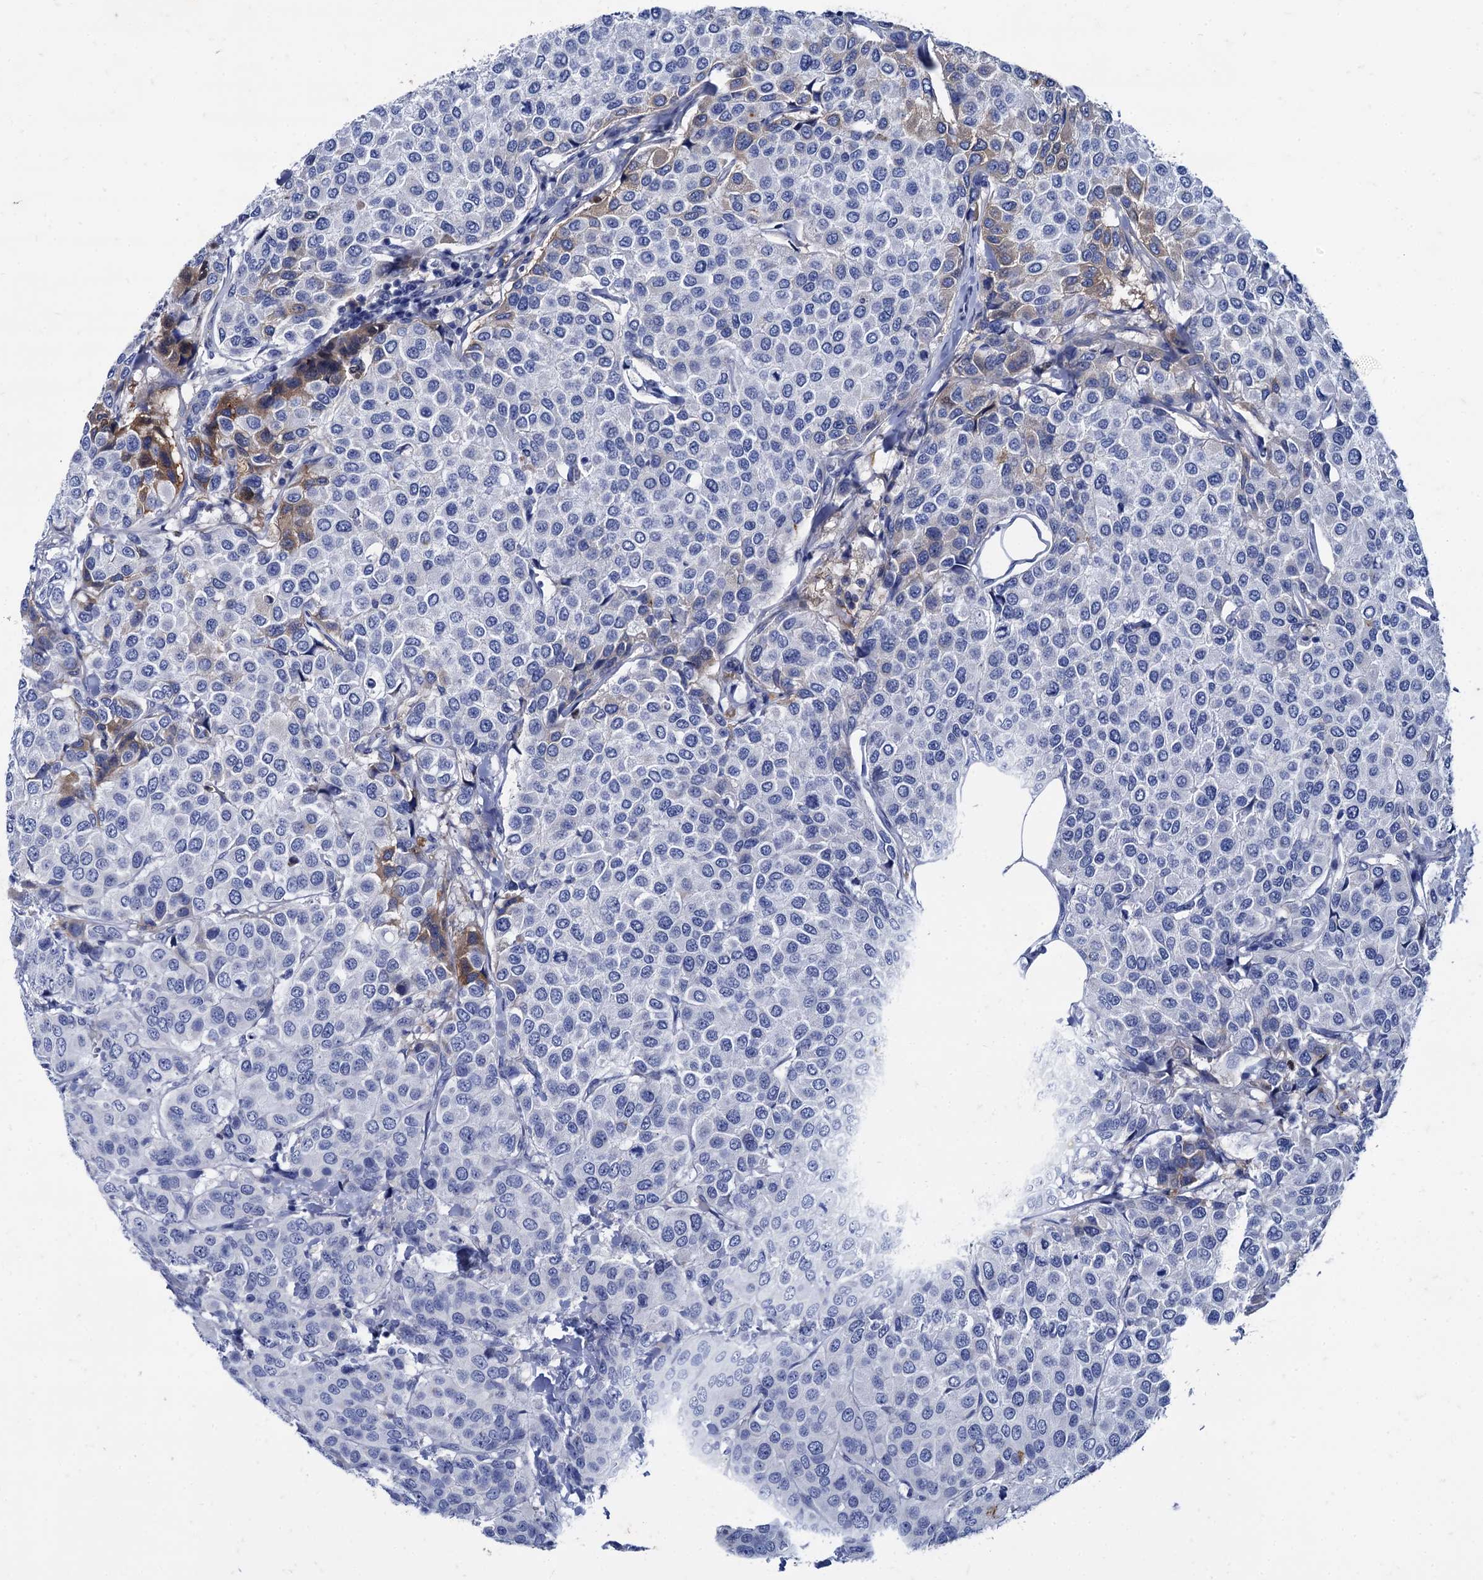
{"staining": {"intensity": "weak", "quantity": "<25%", "location": "cytoplasmic/membranous"}, "tissue": "breast cancer", "cell_type": "Tumor cells", "image_type": "cancer", "snomed": [{"axis": "morphology", "description": "Duct carcinoma"}, {"axis": "topography", "description": "Breast"}], "caption": "High magnification brightfield microscopy of breast cancer (infiltrating ductal carcinoma) stained with DAB (brown) and counterstained with hematoxylin (blue): tumor cells show no significant staining.", "gene": "TMEM72", "patient": {"sex": "female", "age": 55}}